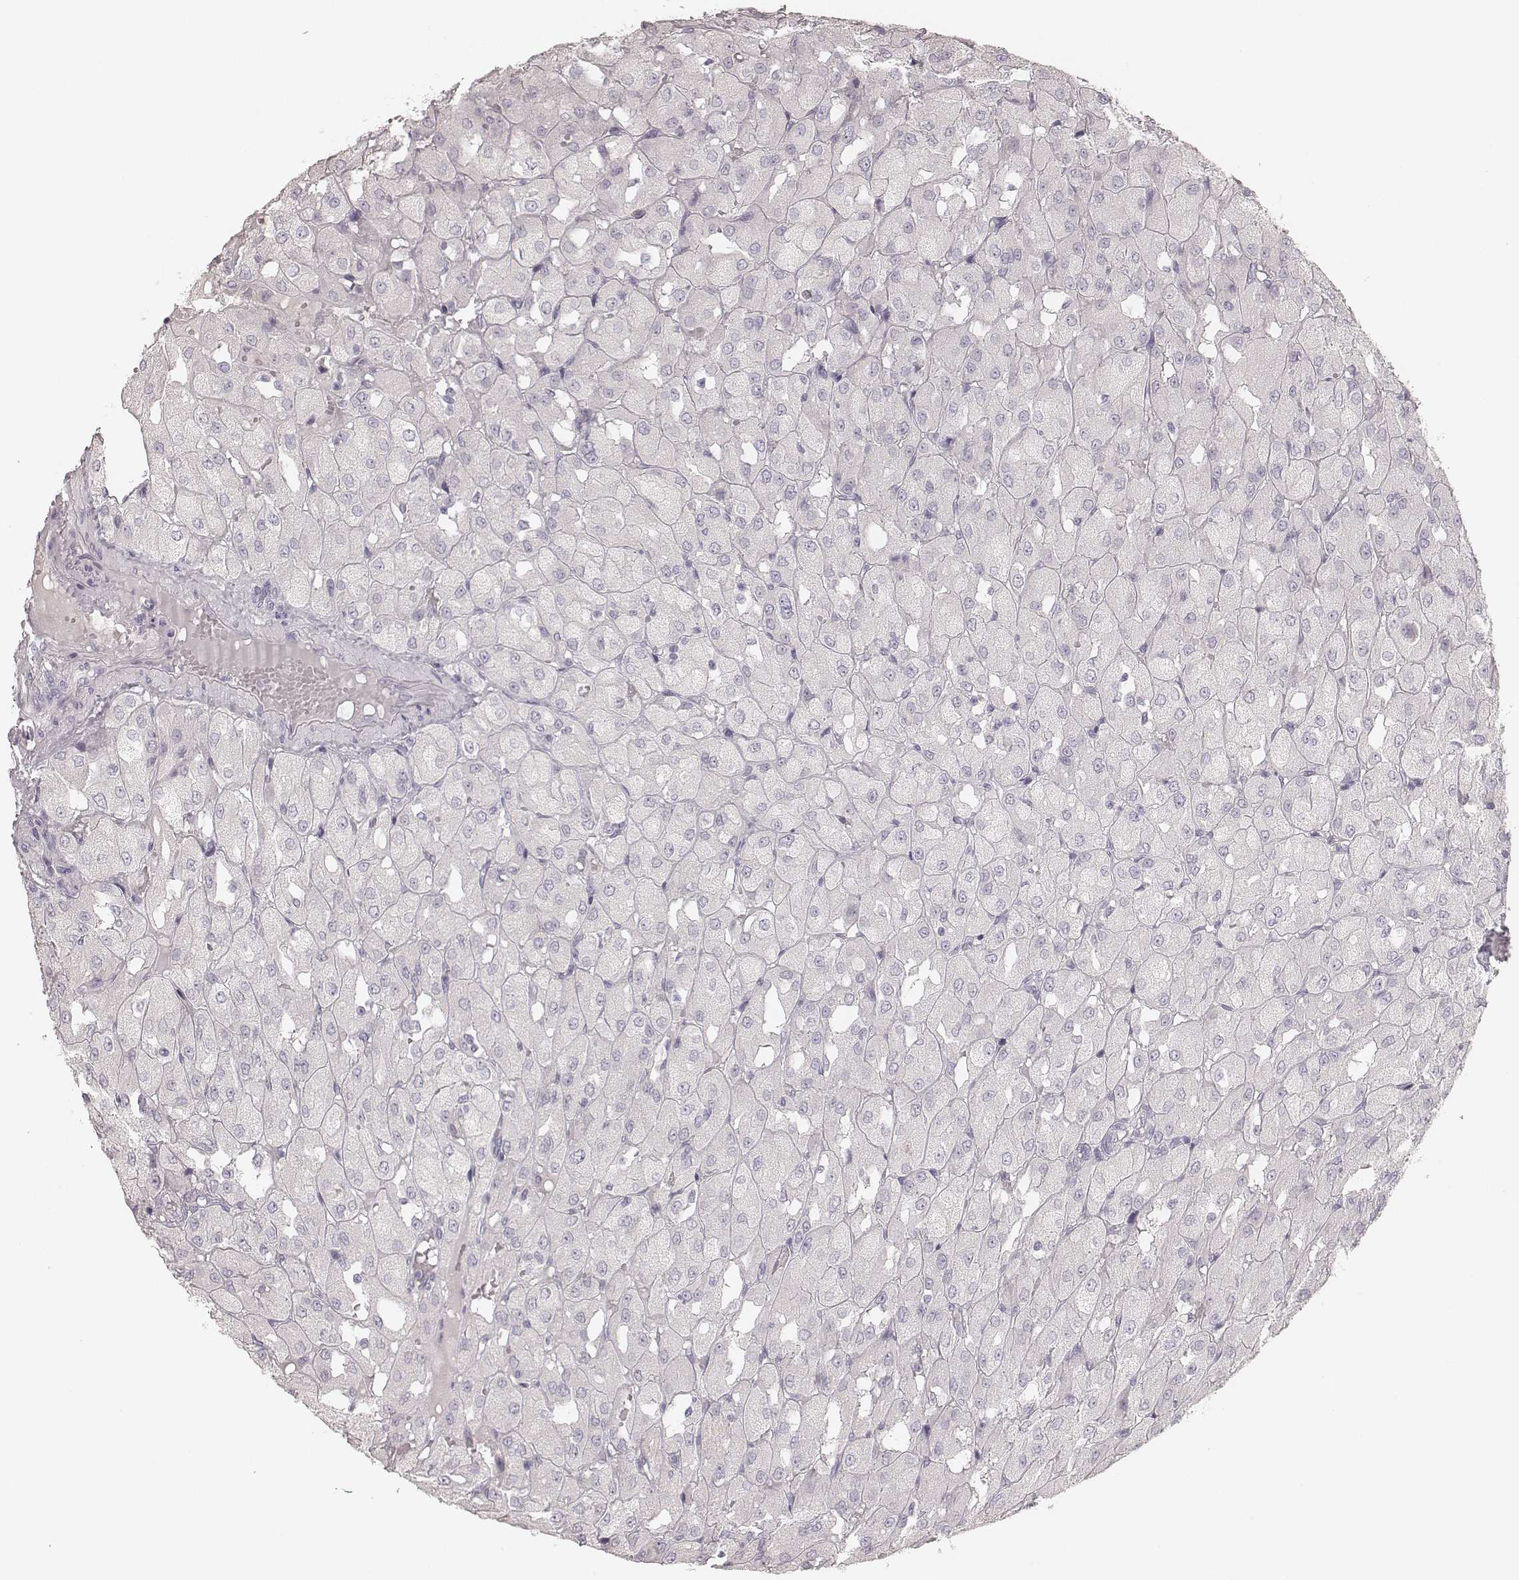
{"staining": {"intensity": "negative", "quantity": "none", "location": "none"}, "tissue": "renal cancer", "cell_type": "Tumor cells", "image_type": "cancer", "snomed": [{"axis": "morphology", "description": "Adenocarcinoma, NOS"}, {"axis": "topography", "description": "Kidney"}], "caption": "Immunohistochemical staining of adenocarcinoma (renal) displays no significant positivity in tumor cells.", "gene": "KRT31", "patient": {"sex": "male", "age": 72}}